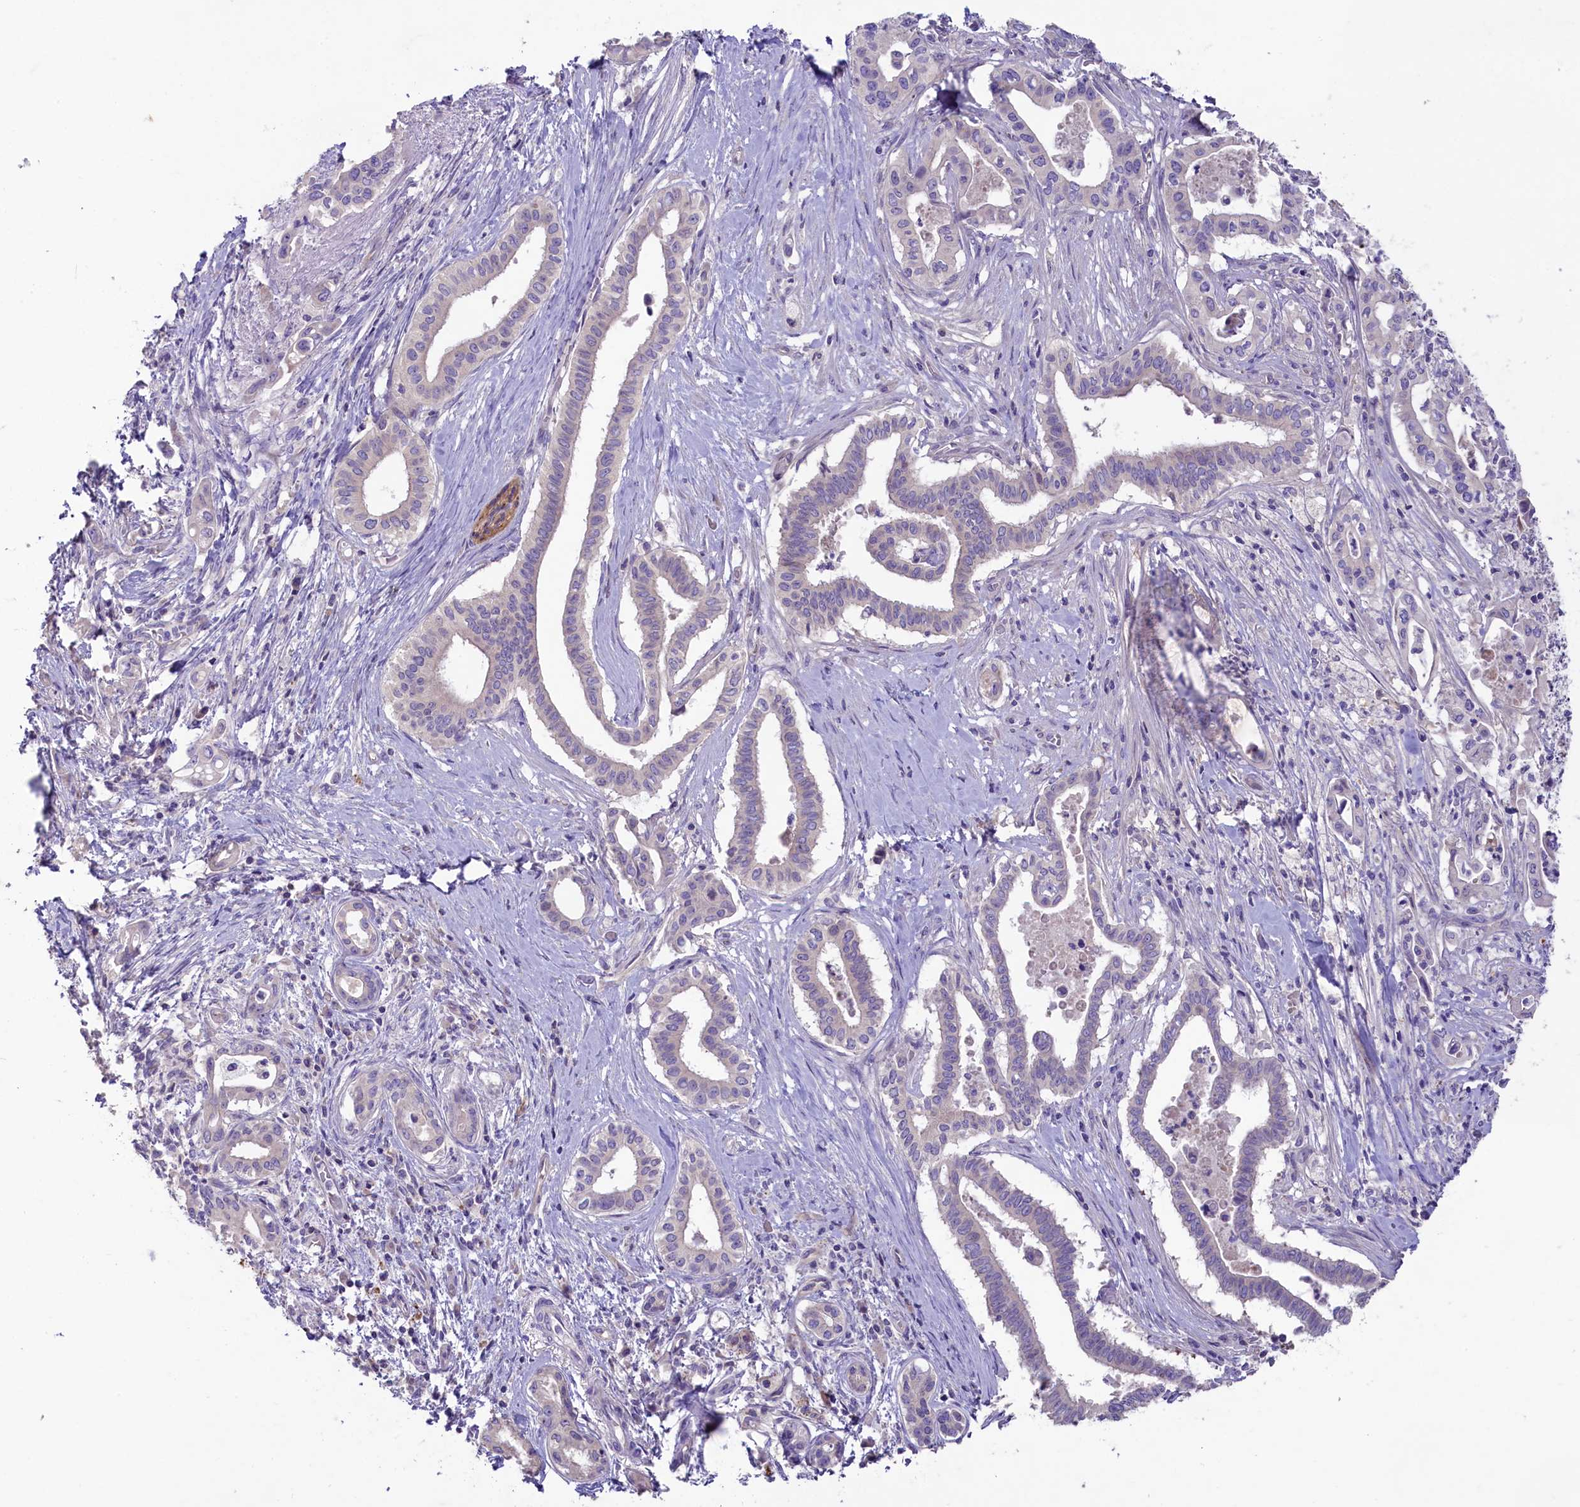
{"staining": {"intensity": "weak", "quantity": "25%-75%", "location": "cytoplasmic/membranous"}, "tissue": "pancreatic cancer", "cell_type": "Tumor cells", "image_type": "cancer", "snomed": [{"axis": "morphology", "description": "Adenocarcinoma, NOS"}, {"axis": "topography", "description": "Pancreas"}], "caption": "Protein expression analysis of pancreatic adenocarcinoma demonstrates weak cytoplasmic/membranous staining in approximately 25%-75% of tumor cells. (Stains: DAB in brown, nuclei in blue, Microscopy: brightfield microscopy at high magnification).", "gene": "CD99L2", "patient": {"sex": "female", "age": 77}}